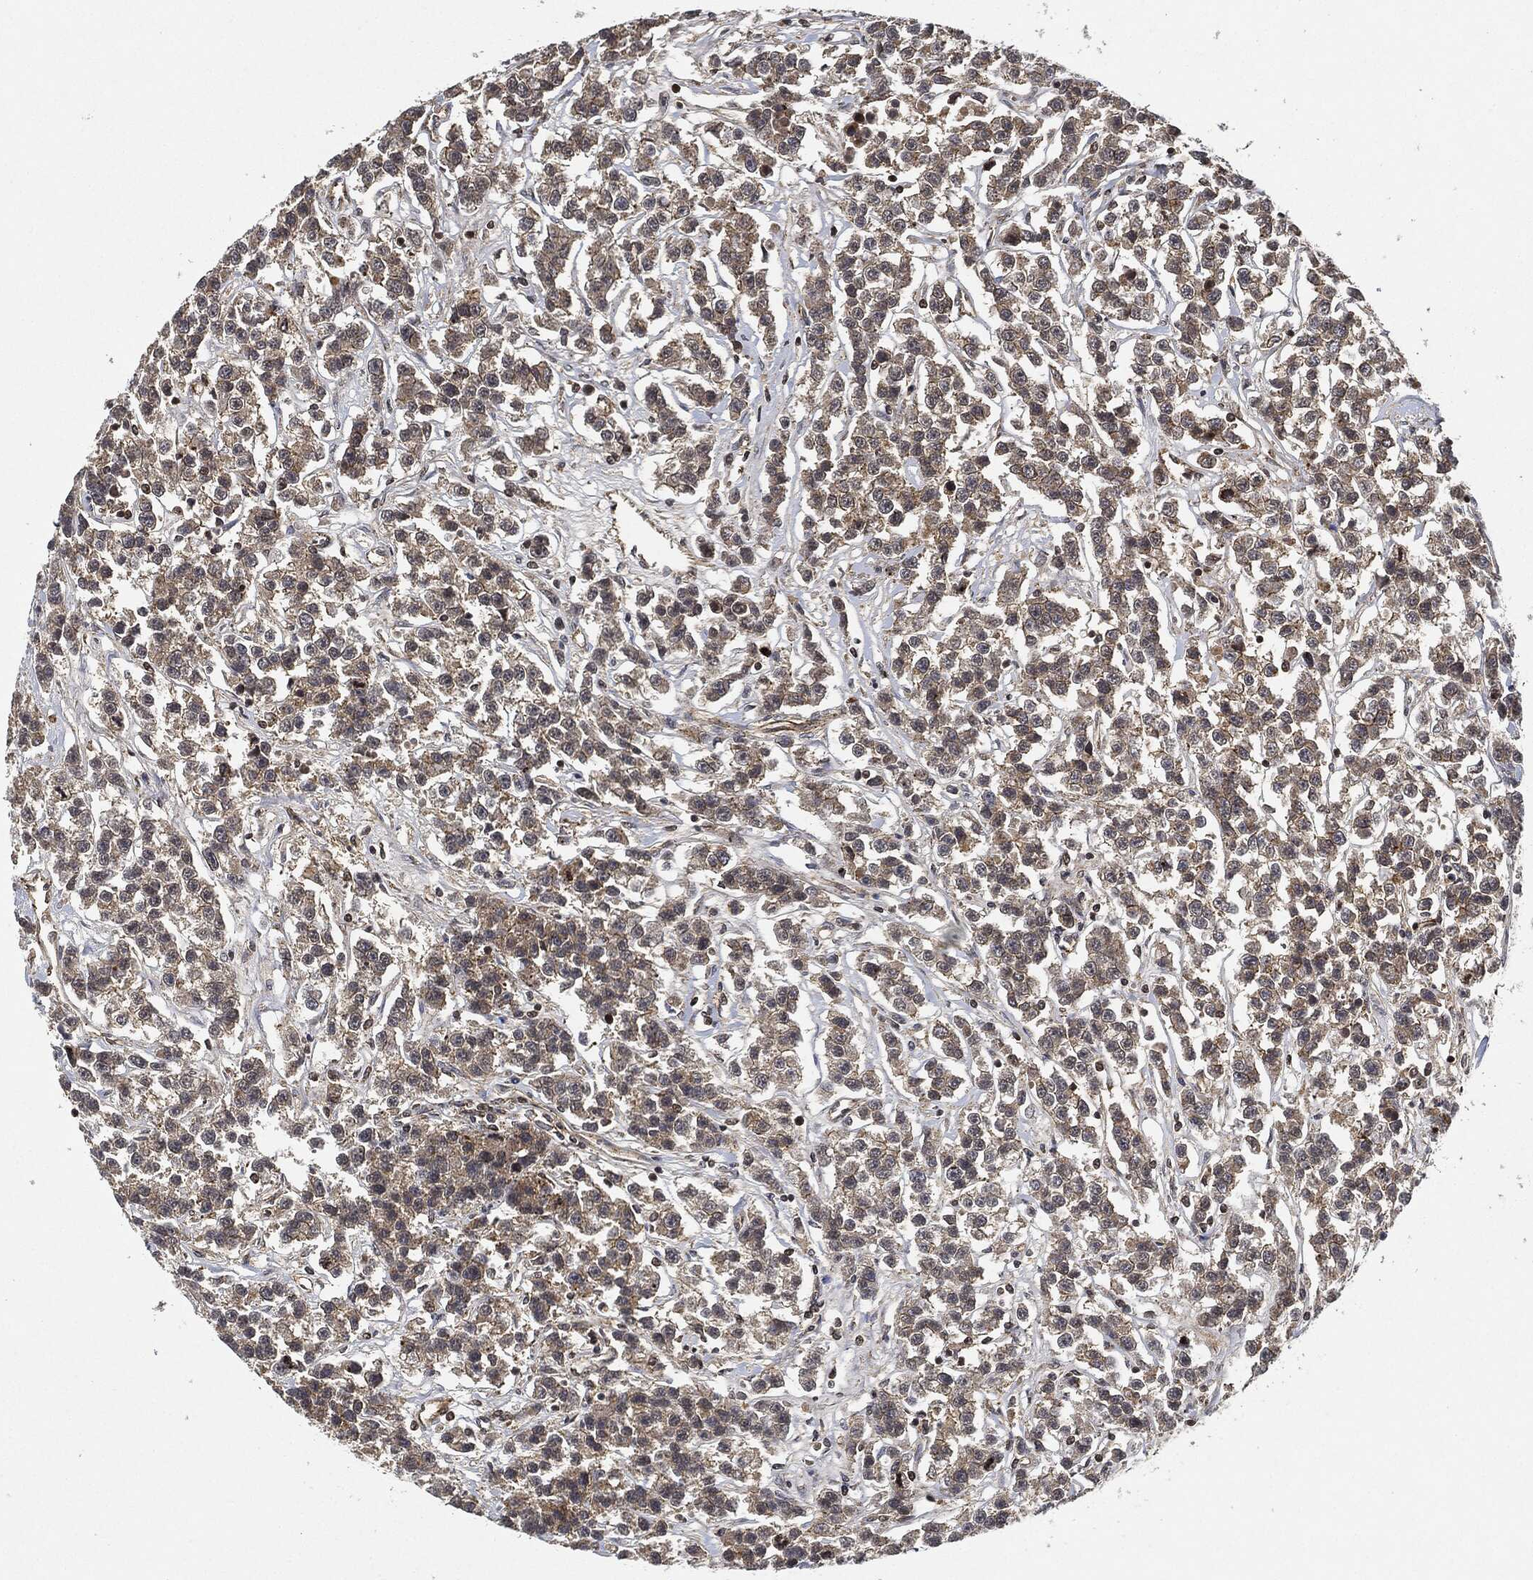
{"staining": {"intensity": "moderate", "quantity": "25%-75%", "location": "cytoplasmic/membranous"}, "tissue": "testis cancer", "cell_type": "Tumor cells", "image_type": "cancer", "snomed": [{"axis": "morphology", "description": "Seminoma, NOS"}, {"axis": "topography", "description": "Testis"}], "caption": "Immunohistochemistry image of human testis seminoma stained for a protein (brown), which demonstrates medium levels of moderate cytoplasmic/membranous positivity in approximately 25%-75% of tumor cells.", "gene": "MAP3K3", "patient": {"sex": "male", "age": 59}}